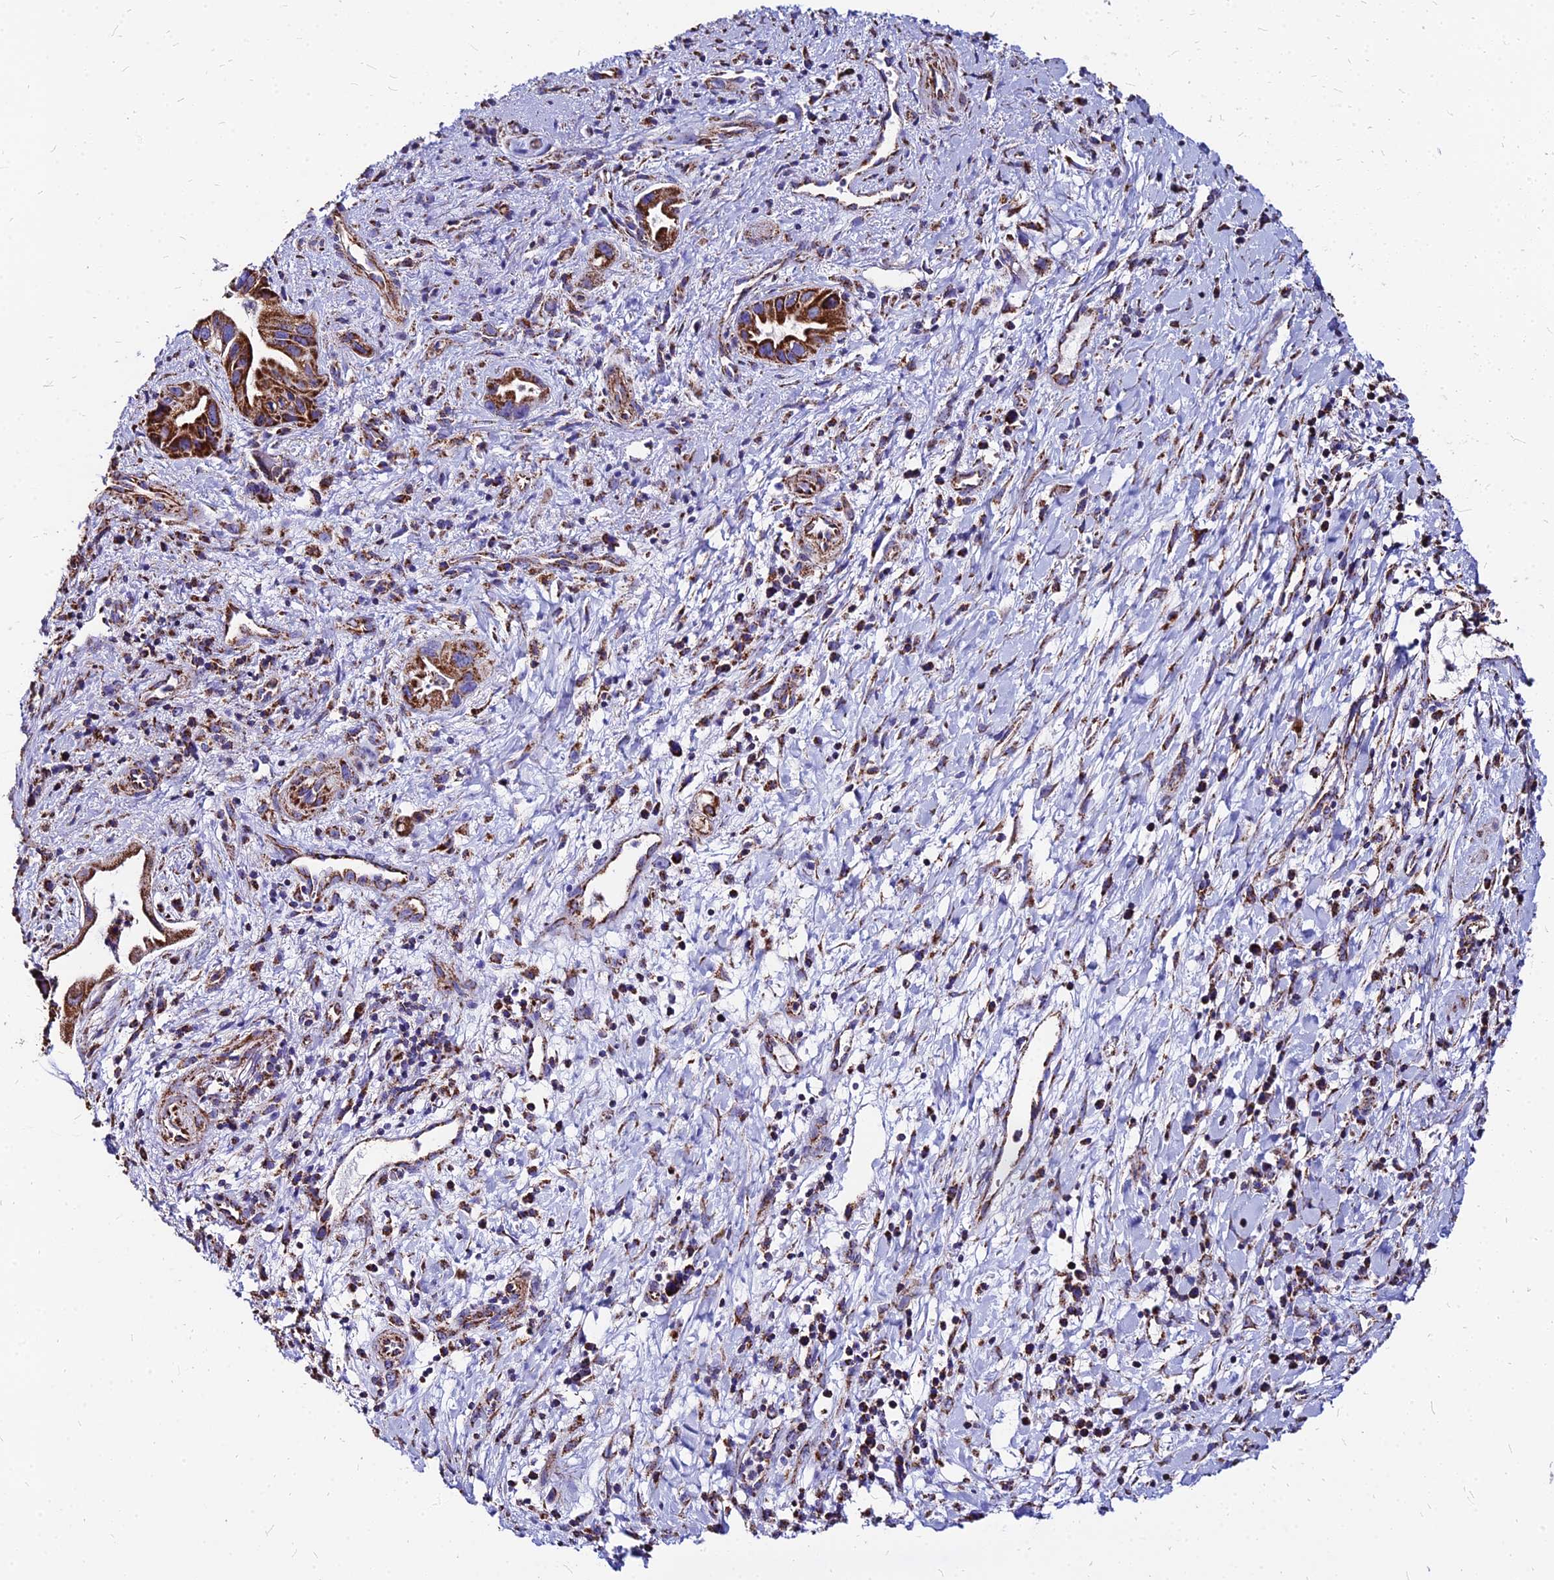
{"staining": {"intensity": "strong", "quantity": ">75%", "location": "cytoplasmic/membranous"}, "tissue": "pancreatic cancer", "cell_type": "Tumor cells", "image_type": "cancer", "snomed": [{"axis": "morphology", "description": "Adenocarcinoma, NOS"}, {"axis": "topography", "description": "Pancreas"}], "caption": "The histopathology image reveals staining of pancreatic cancer (adenocarcinoma), revealing strong cytoplasmic/membranous protein positivity (brown color) within tumor cells.", "gene": "DLD", "patient": {"sex": "female", "age": 77}}